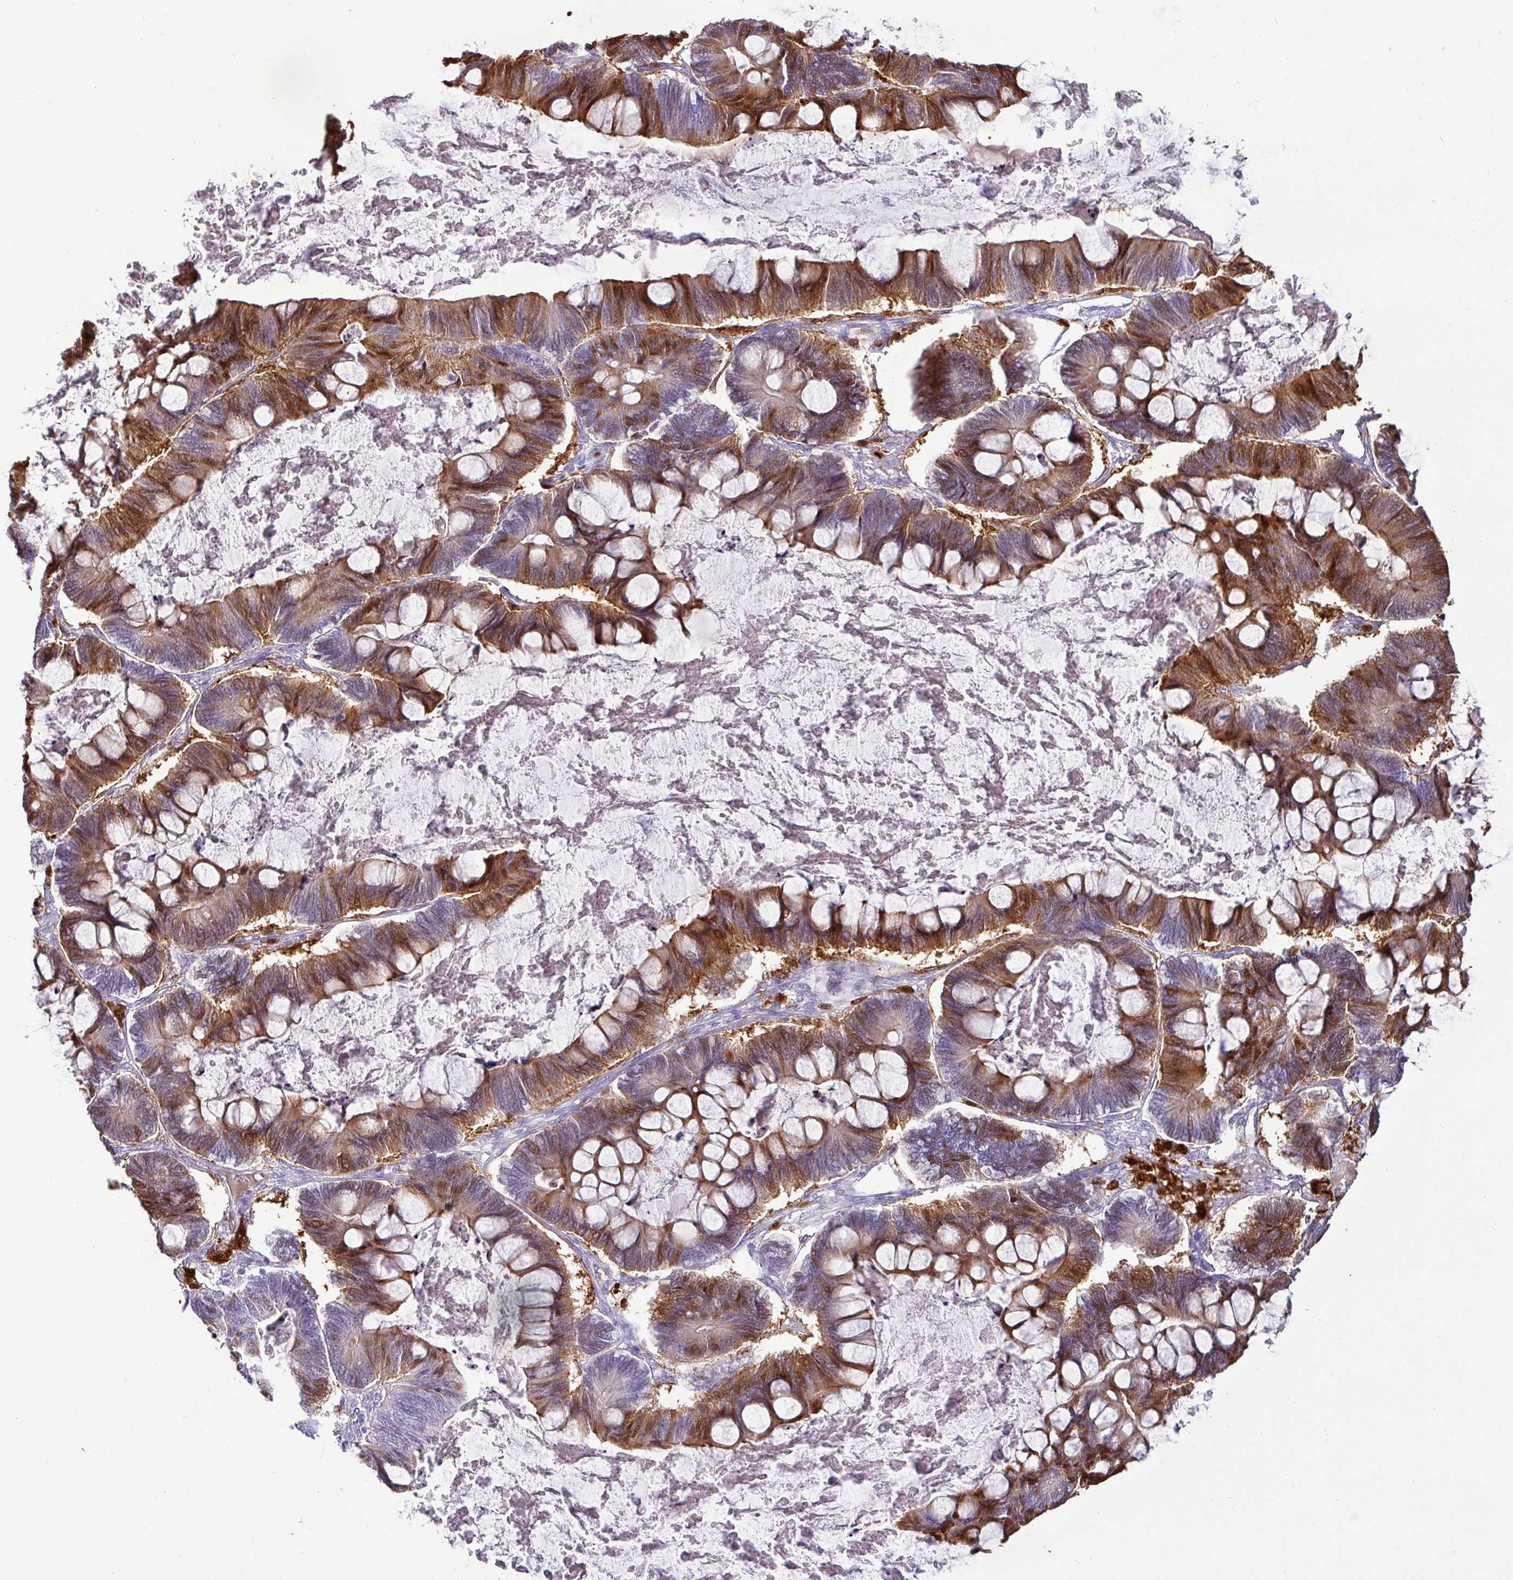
{"staining": {"intensity": "strong", "quantity": "25%-75%", "location": "cytoplasmic/membranous,nuclear"}, "tissue": "ovarian cancer", "cell_type": "Tumor cells", "image_type": "cancer", "snomed": [{"axis": "morphology", "description": "Cystadenocarcinoma, mucinous, NOS"}, {"axis": "topography", "description": "Ovary"}], "caption": "A brown stain highlights strong cytoplasmic/membranous and nuclear staining of a protein in mucinous cystadenocarcinoma (ovarian) tumor cells.", "gene": "GSTA3", "patient": {"sex": "female", "age": 61}}